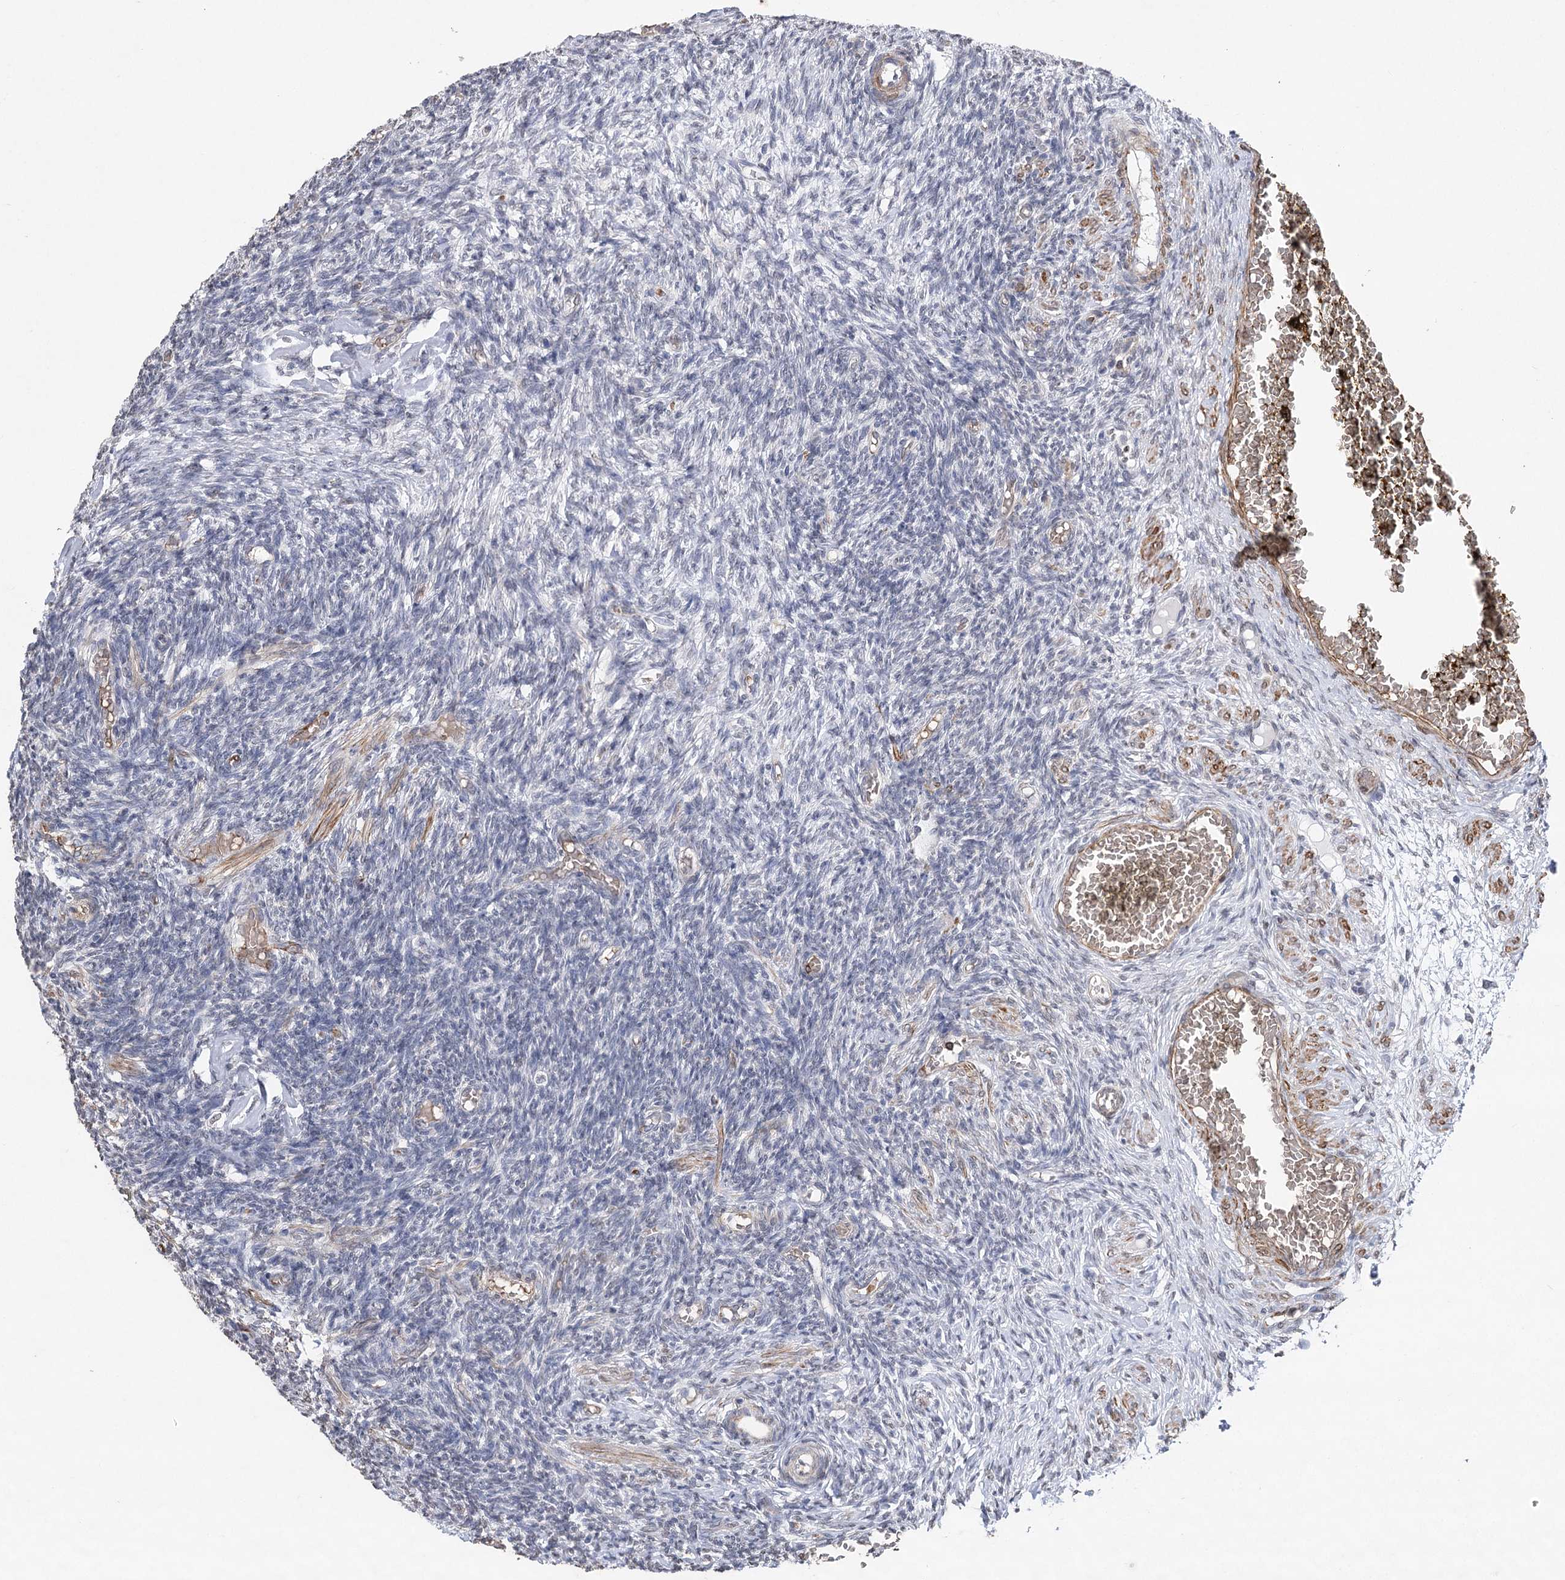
{"staining": {"intensity": "negative", "quantity": "none", "location": "none"}, "tissue": "ovary", "cell_type": "Ovarian stroma cells", "image_type": "normal", "snomed": [{"axis": "morphology", "description": "Normal tissue, NOS"}, {"axis": "topography", "description": "Ovary"}], "caption": "The immunohistochemistry (IHC) micrograph has no significant positivity in ovarian stroma cells of ovary.", "gene": "ENSG00000275740", "patient": {"sex": "female", "age": 27}}